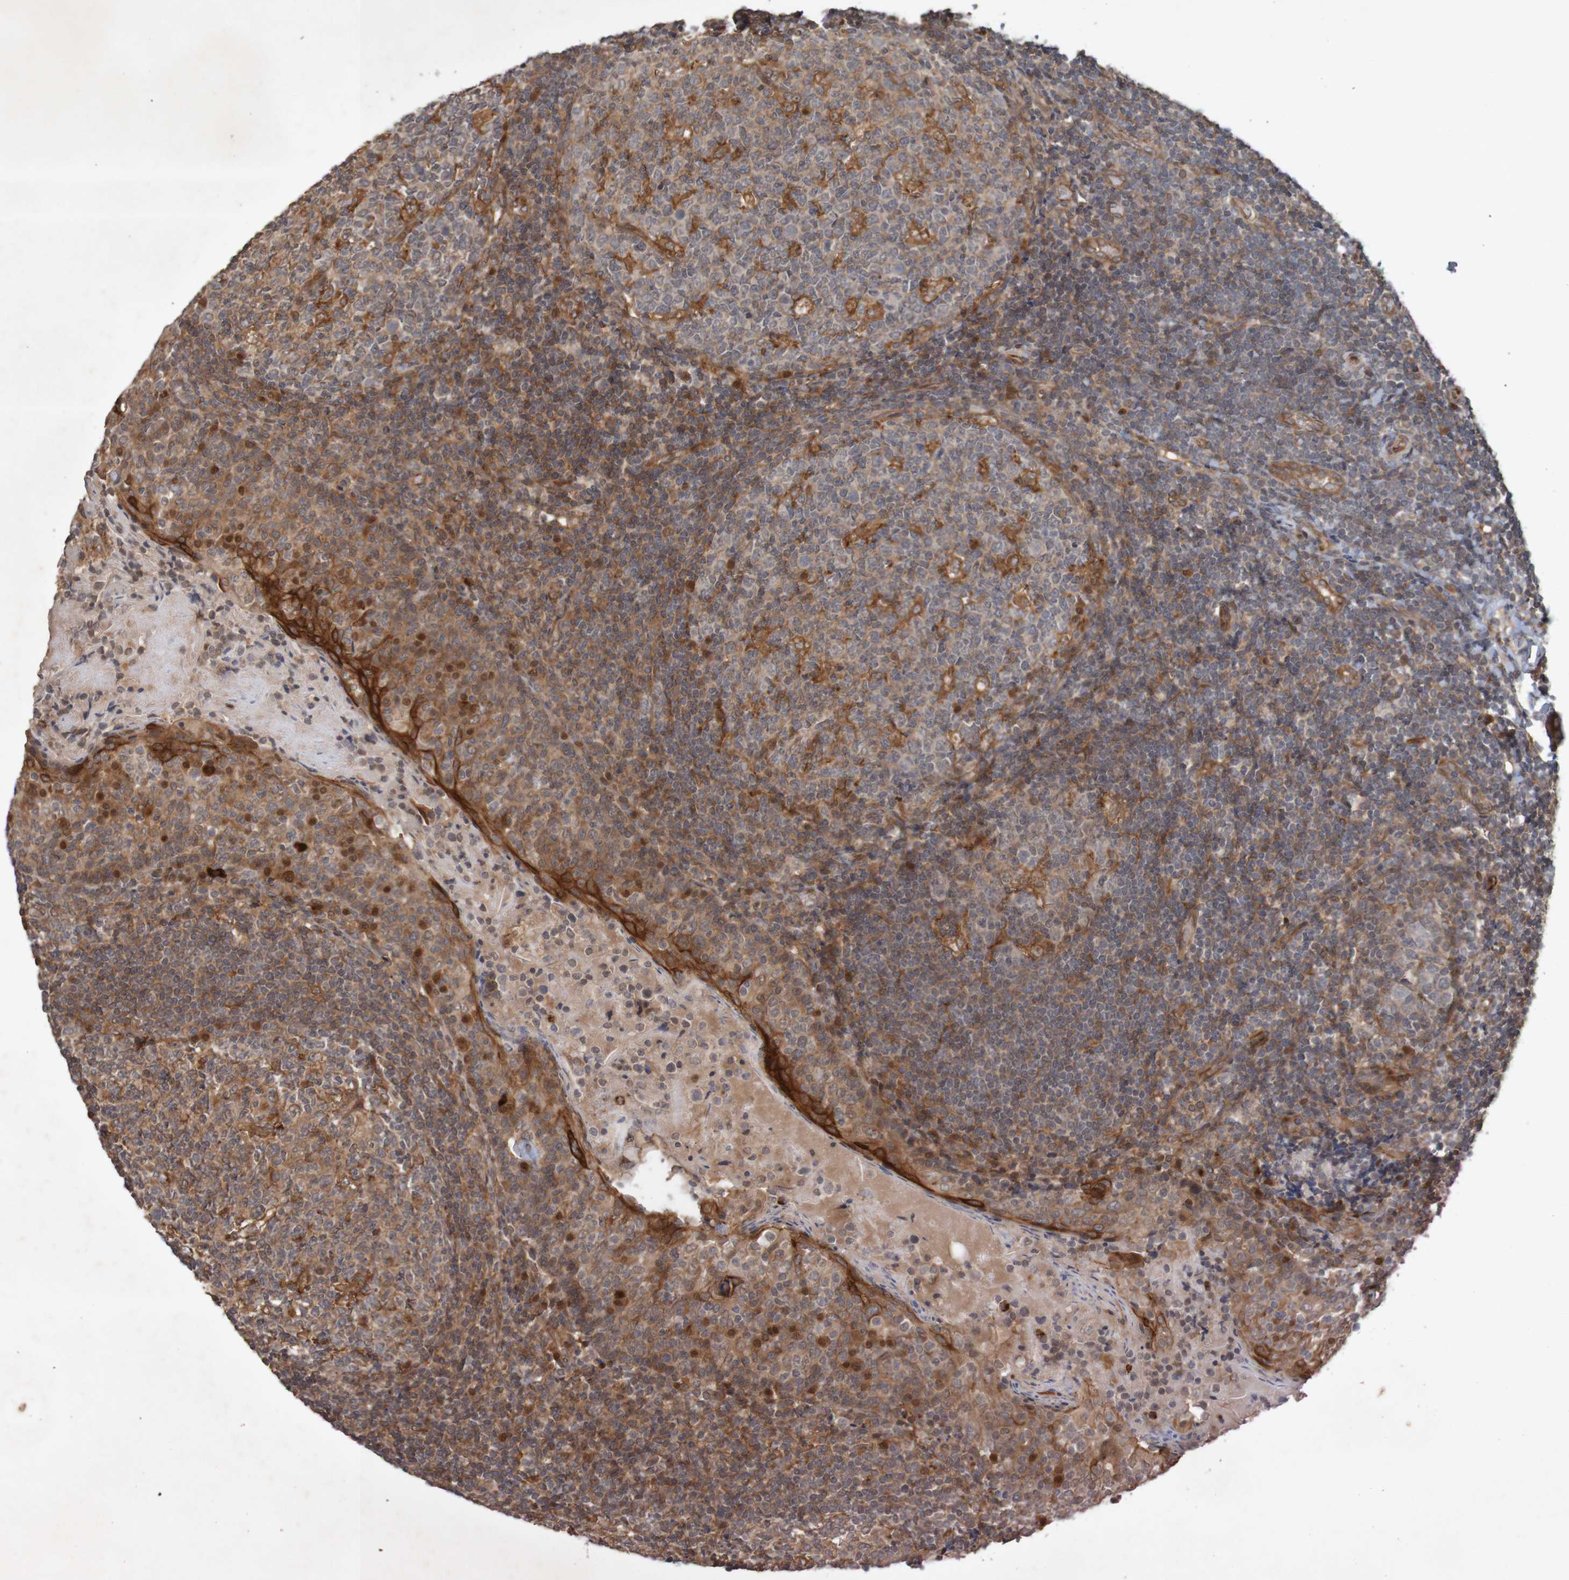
{"staining": {"intensity": "moderate", "quantity": "25%-75%", "location": "cytoplasmic/membranous"}, "tissue": "tonsil", "cell_type": "Germinal center cells", "image_type": "normal", "snomed": [{"axis": "morphology", "description": "Normal tissue, NOS"}, {"axis": "topography", "description": "Tonsil"}], "caption": "Germinal center cells exhibit moderate cytoplasmic/membranous positivity in approximately 25%-75% of cells in normal tonsil. (Brightfield microscopy of DAB IHC at high magnification).", "gene": "ARHGEF11", "patient": {"sex": "female", "age": 19}}